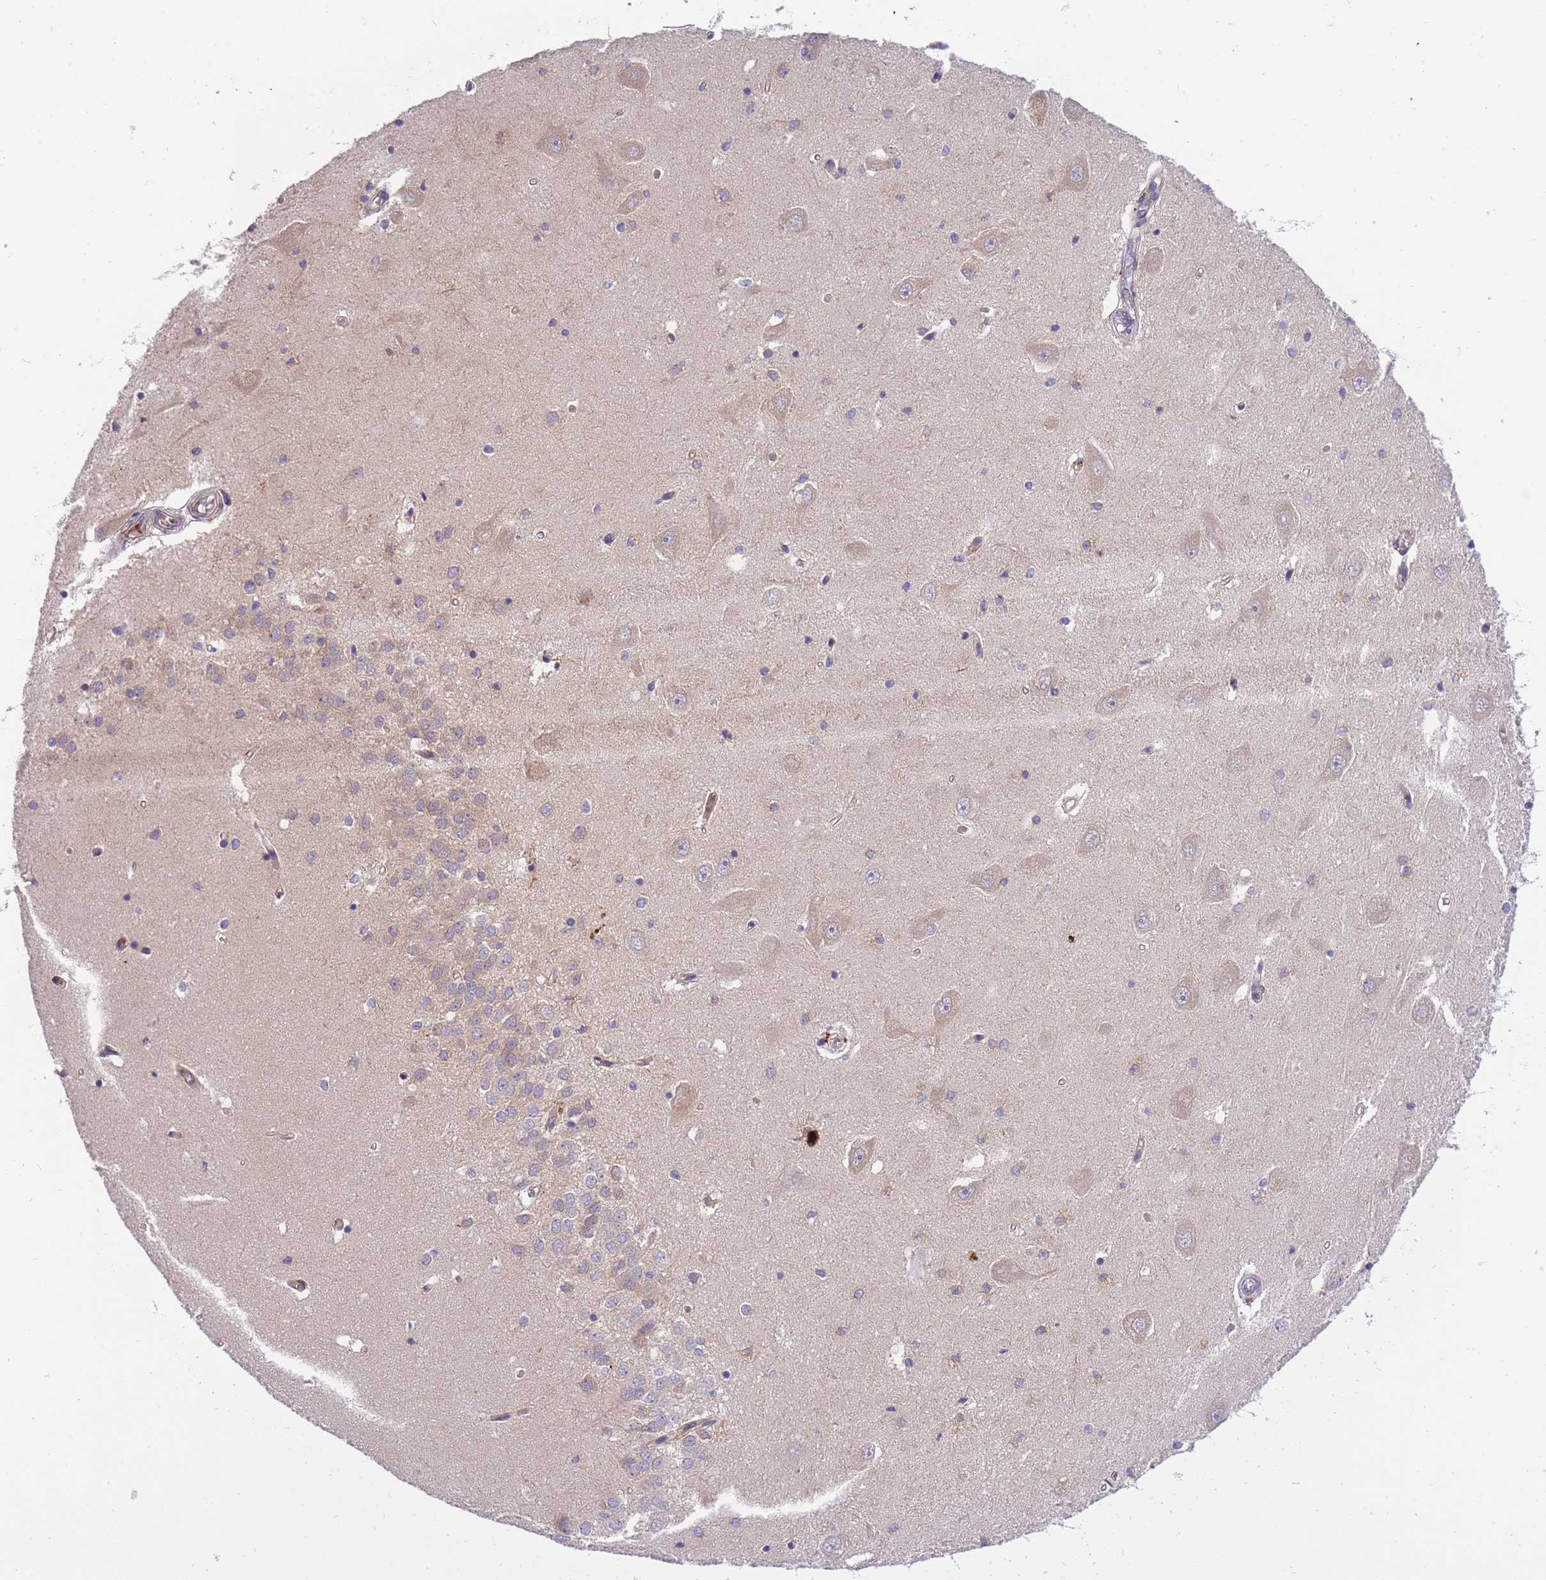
{"staining": {"intensity": "weak", "quantity": "<25%", "location": "cytoplasmic/membranous"}, "tissue": "hippocampus", "cell_type": "Glial cells", "image_type": "normal", "snomed": [{"axis": "morphology", "description": "Normal tissue, NOS"}, {"axis": "topography", "description": "Hippocampus"}], "caption": "Immunohistochemistry of benign hippocampus reveals no staining in glial cells.", "gene": "CRYGN", "patient": {"sex": "male", "age": 45}}